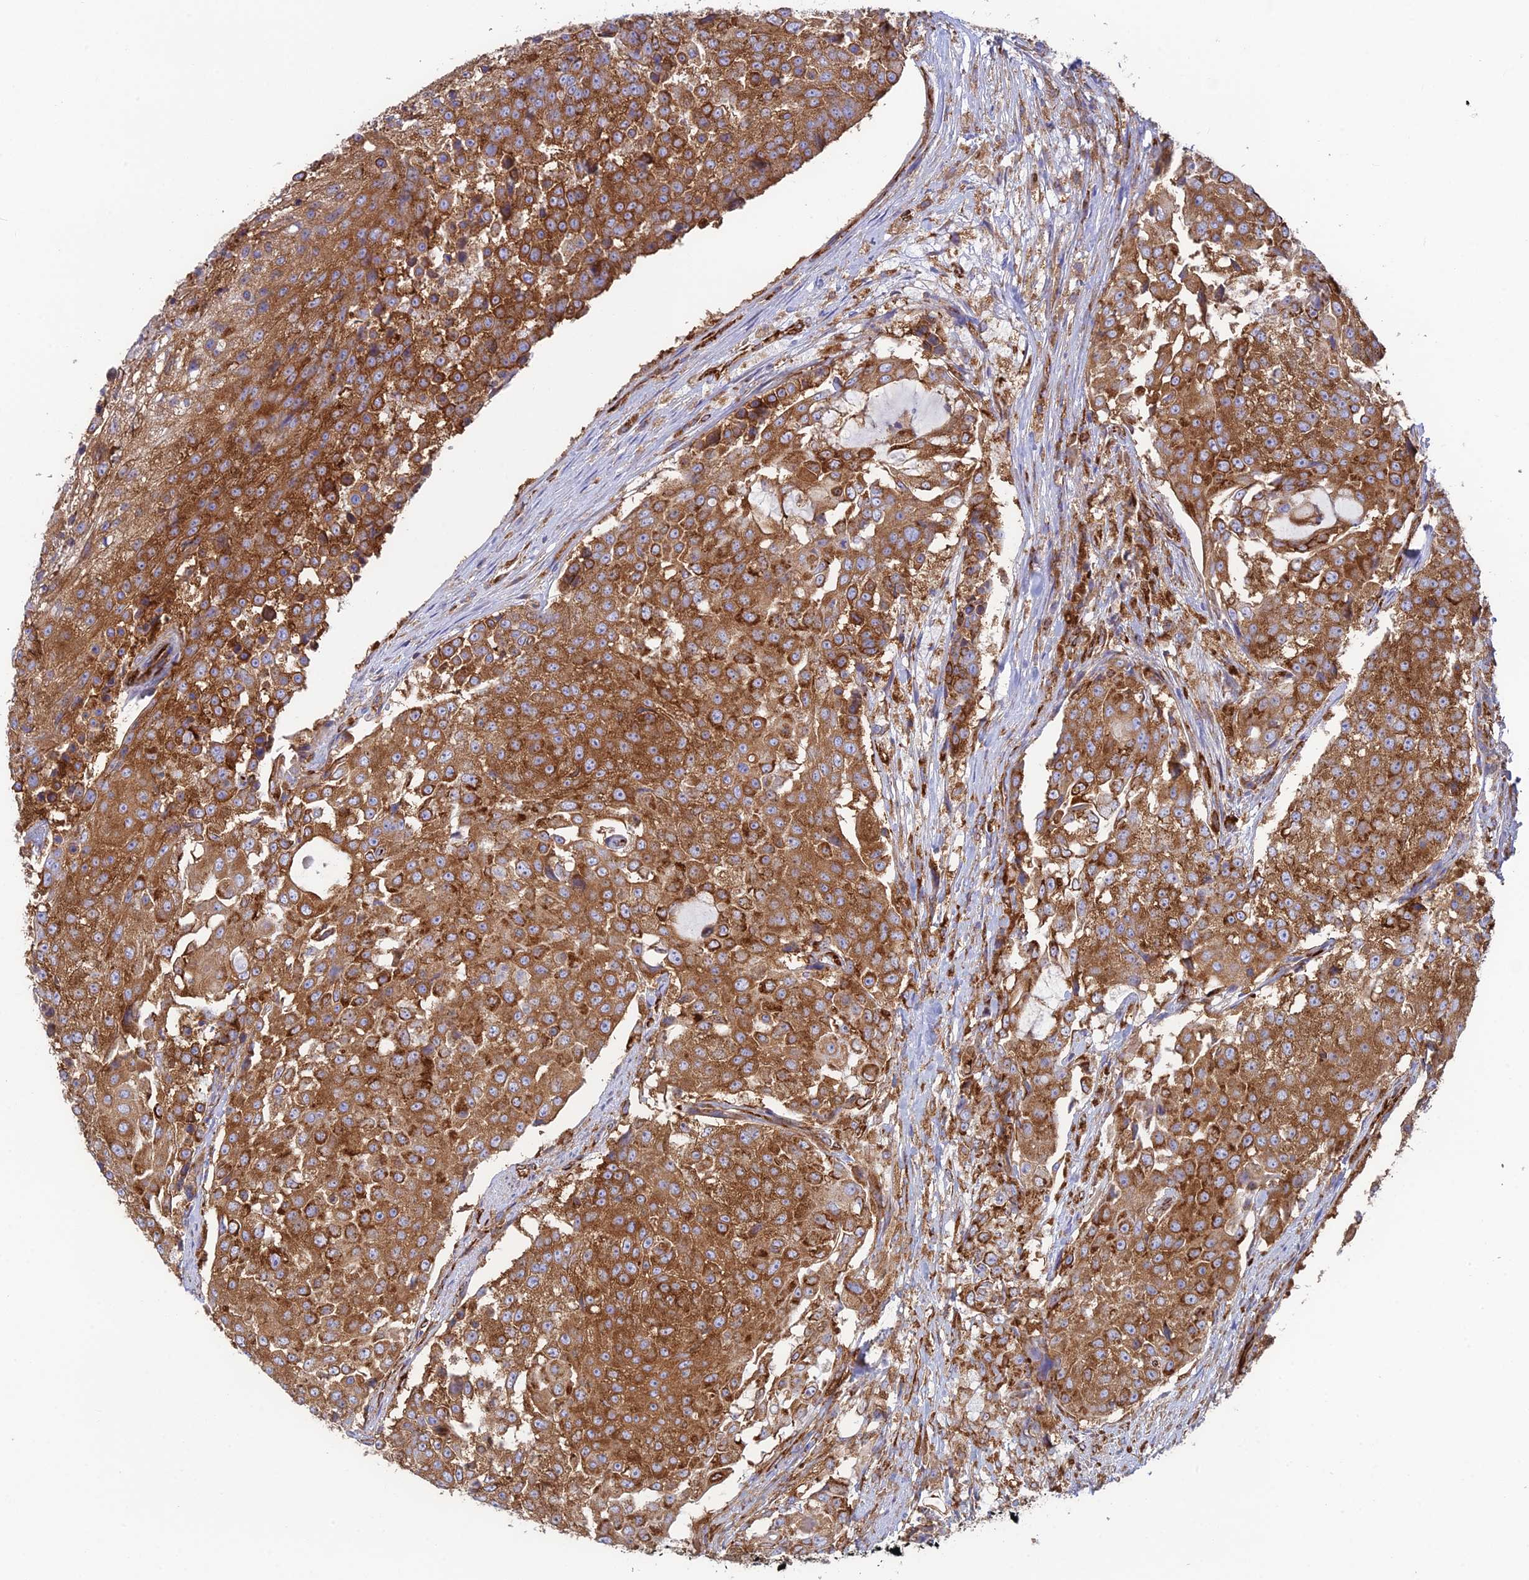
{"staining": {"intensity": "moderate", "quantity": ">75%", "location": "cytoplasmic/membranous"}, "tissue": "urothelial cancer", "cell_type": "Tumor cells", "image_type": "cancer", "snomed": [{"axis": "morphology", "description": "Urothelial carcinoma, High grade"}, {"axis": "topography", "description": "Urinary bladder"}], "caption": "High-grade urothelial carcinoma was stained to show a protein in brown. There is medium levels of moderate cytoplasmic/membranous positivity in about >75% of tumor cells.", "gene": "CCDC69", "patient": {"sex": "female", "age": 63}}